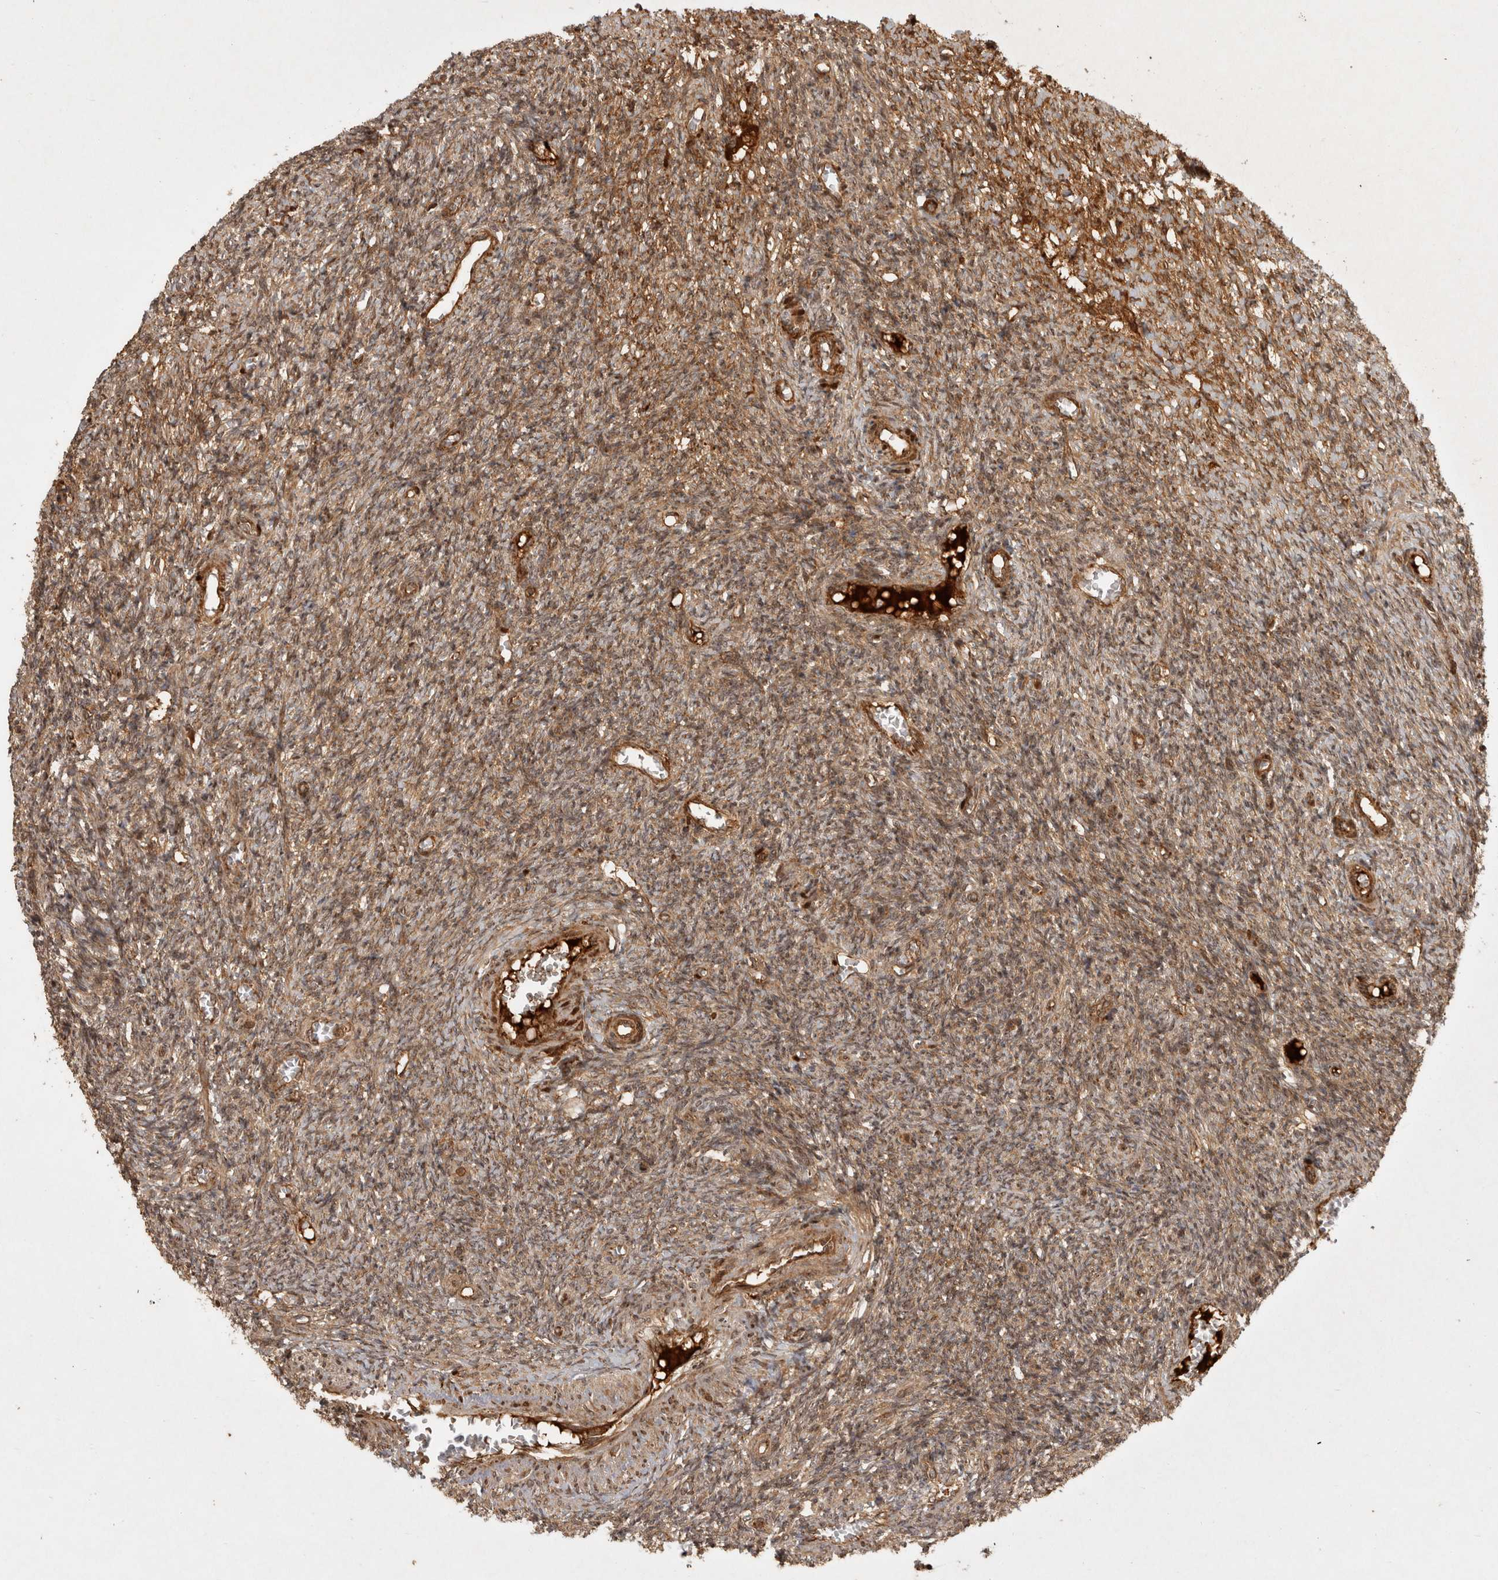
{"staining": {"intensity": "moderate", "quantity": "25%-75%", "location": "cytoplasmic/membranous"}, "tissue": "ovary", "cell_type": "Ovarian stroma cells", "image_type": "normal", "snomed": [{"axis": "morphology", "description": "Normal tissue, NOS"}, {"axis": "topography", "description": "Ovary"}], "caption": "High-power microscopy captured an immunohistochemistry photomicrograph of normal ovary, revealing moderate cytoplasmic/membranous positivity in about 25%-75% of ovarian stroma cells. Immunohistochemistry (ihc) stains the protein of interest in brown and the nuclei are stained blue.", "gene": "CAMSAP2", "patient": {"sex": "female", "age": 27}}